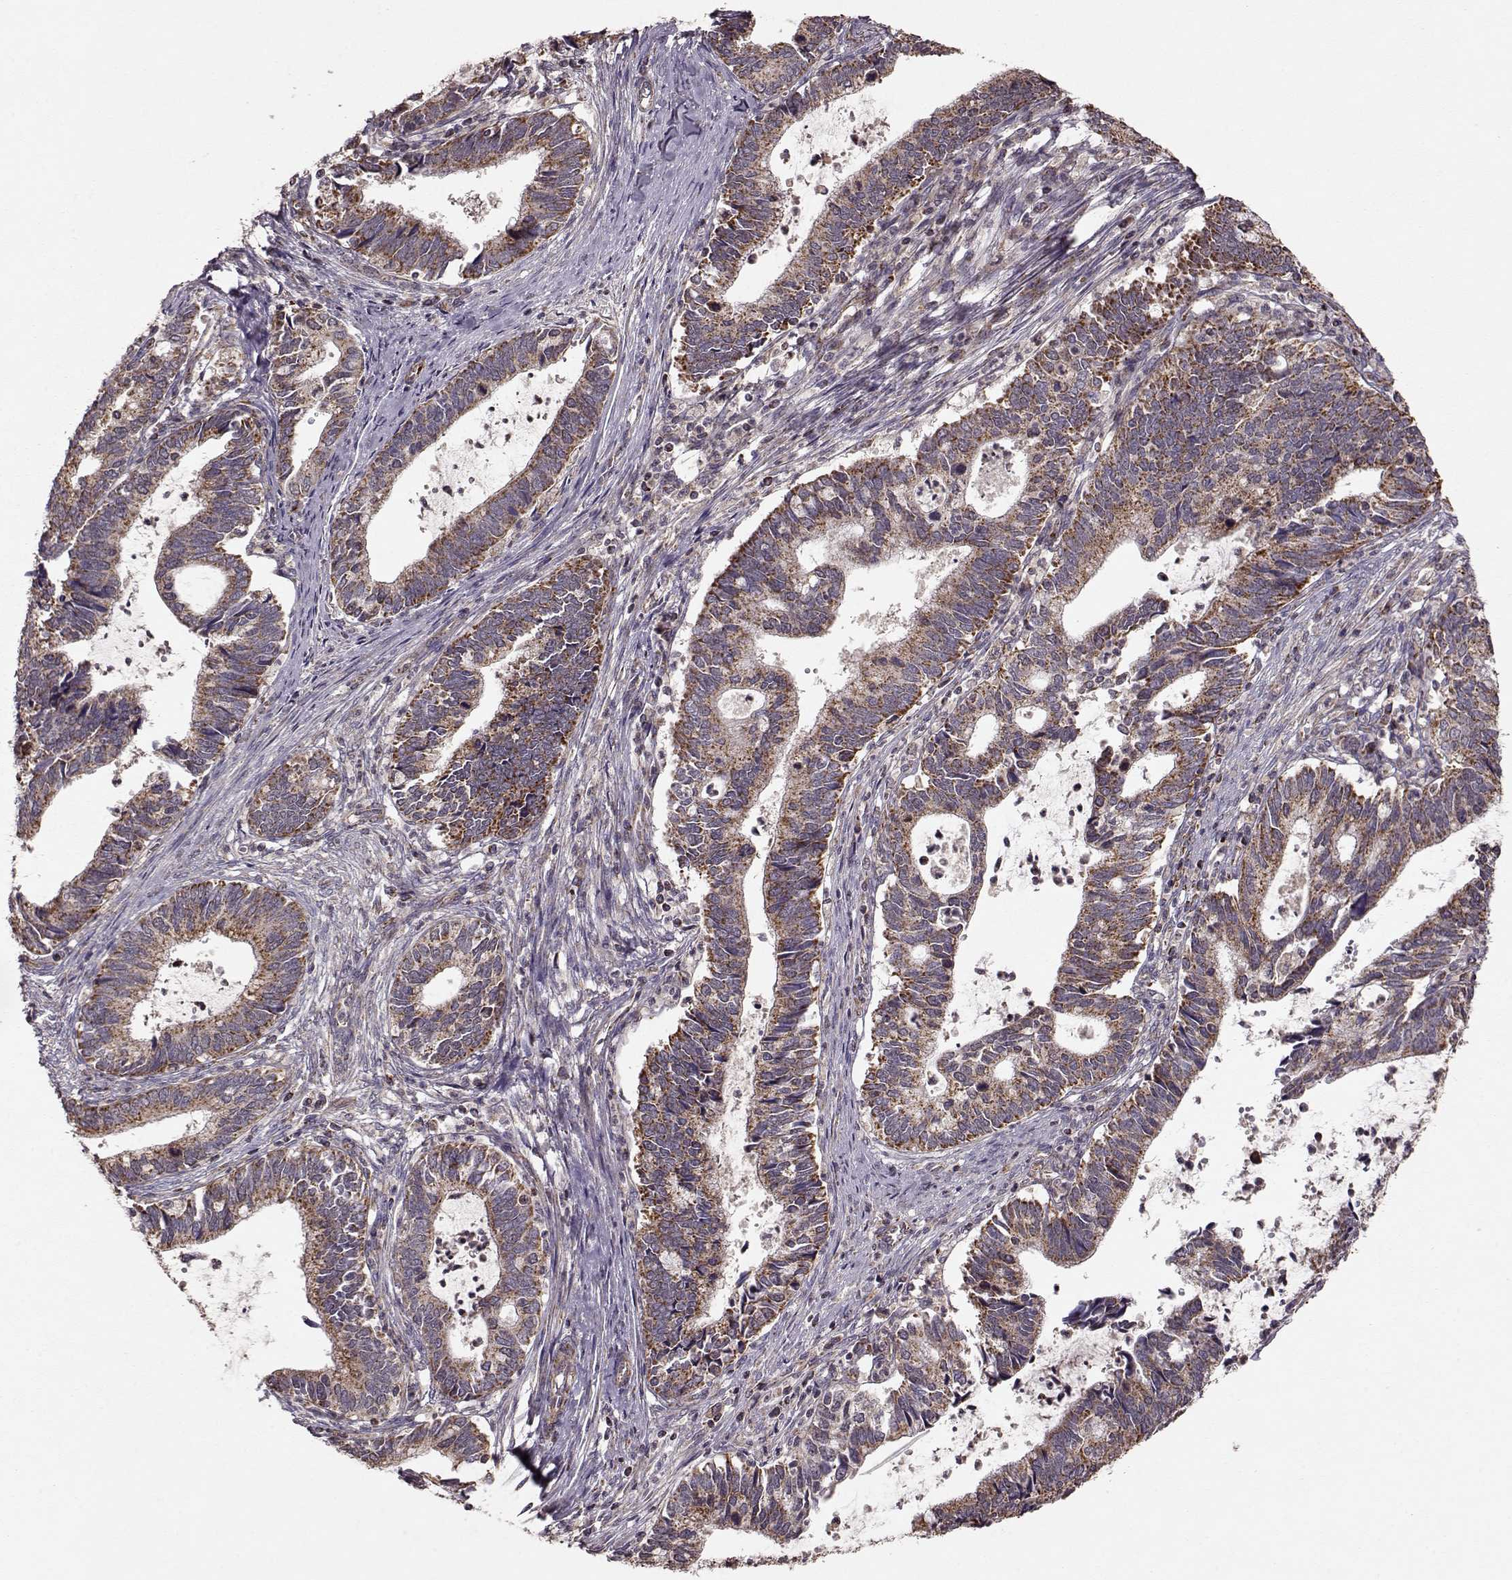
{"staining": {"intensity": "strong", "quantity": ">75%", "location": "cytoplasmic/membranous"}, "tissue": "cervical cancer", "cell_type": "Tumor cells", "image_type": "cancer", "snomed": [{"axis": "morphology", "description": "Adenocarcinoma, NOS"}, {"axis": "topography", "description": "Cervix"}], "caption": "Protein expression analysis of adenocarcinoma (cervical) reveals strong cytoplasmic/membranous staining in about >75% of tumor cells.", "gene": "CMTM3", "patient": {"sex": "female", "age": 42}}